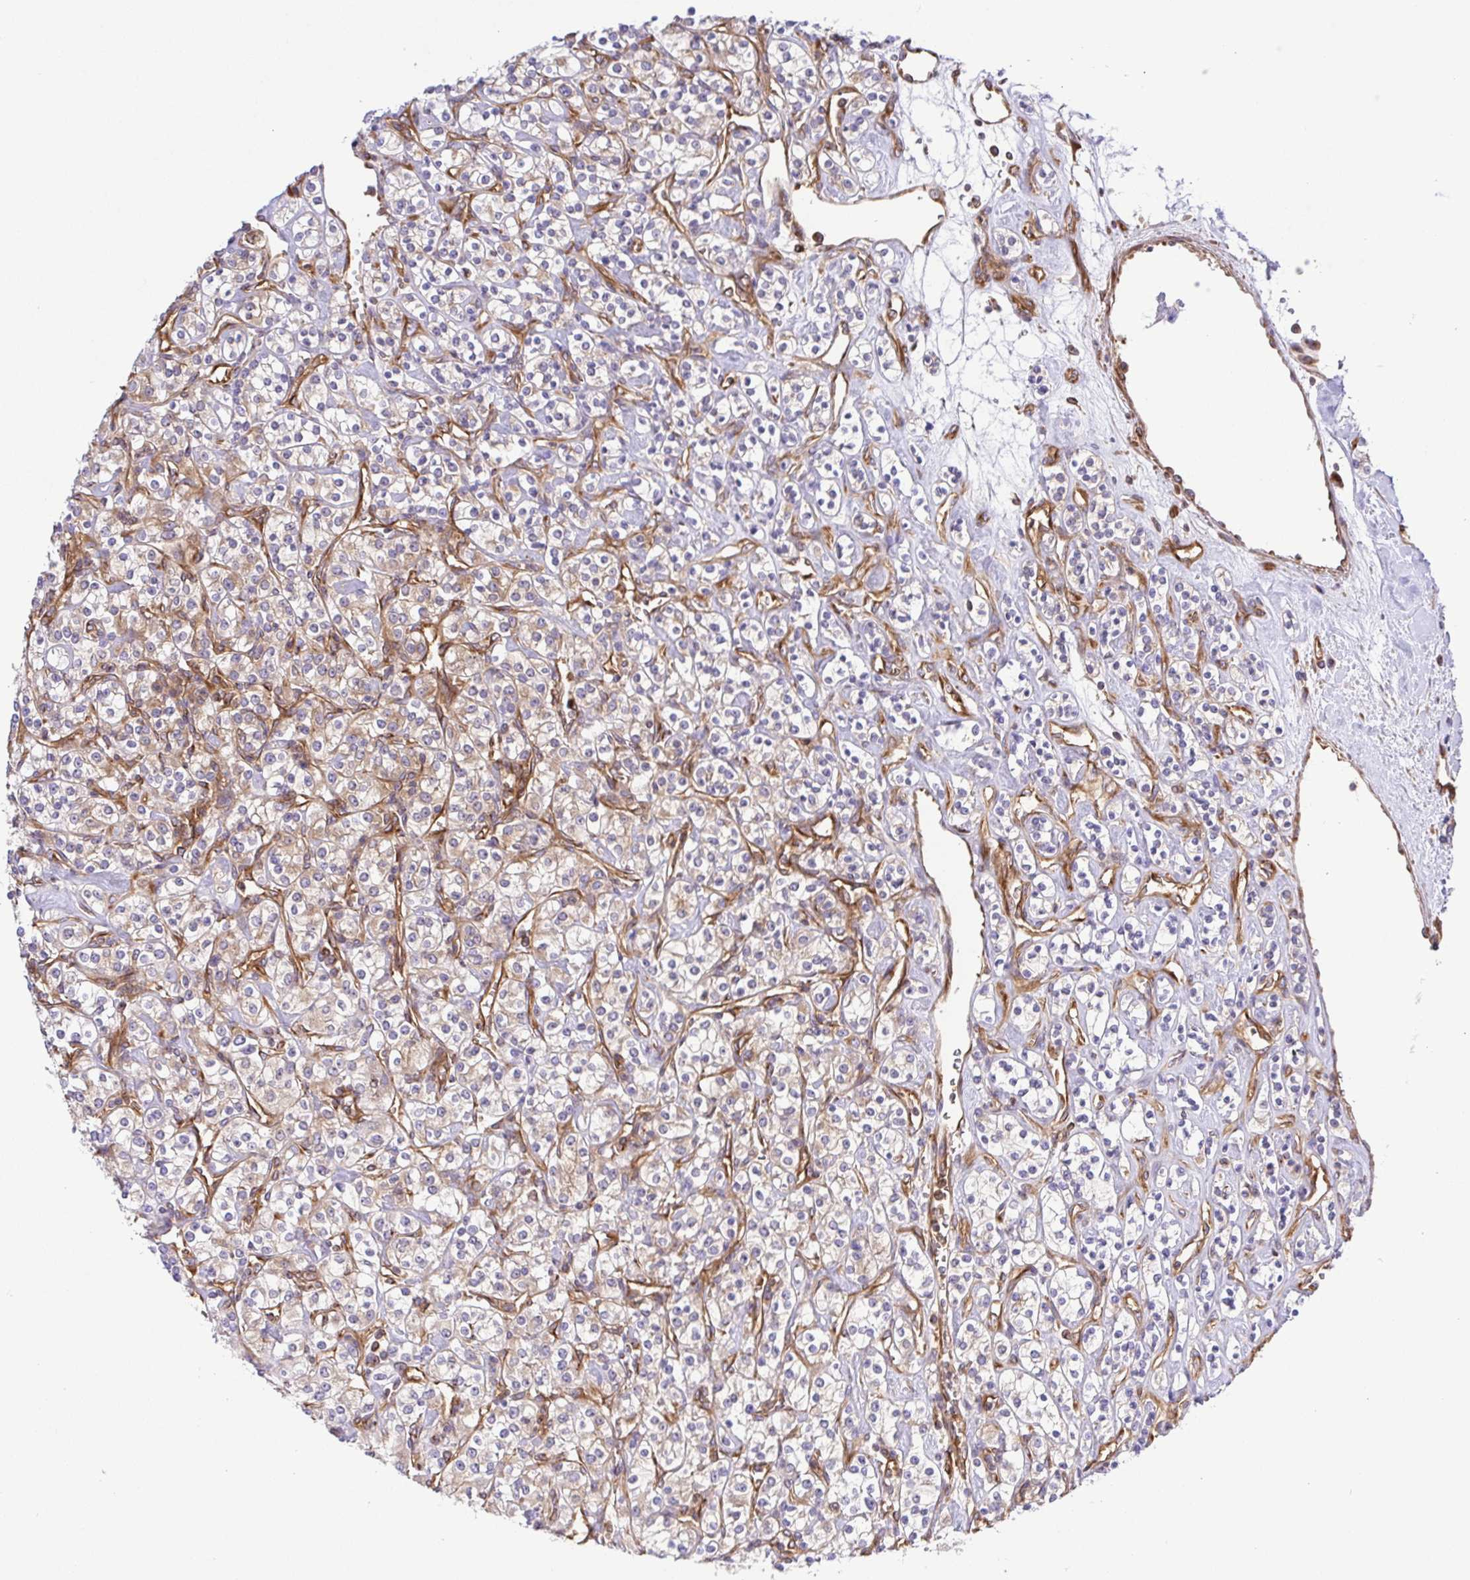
{"staining": {"intensity": "weak", "quantity": "<25%", "location": "cytoplasmic/membranous"}, "tissue": "renal cancer", "cell_type": "Tumor cells", "image_type": "cancer", "snomed": [{"axis": "morphology", "description": "Adenocarcinoma, NOS"}, {"axis": "topography", "description": "Kidney"}], "caption": "The histopathology image exhibits no staining of tumor cells in renal cancer (adenocarcinoma). (Brightfield microscopy of DAB IHC at high magnification).", "gene": "KIF5B", "patient": {"sex": "male", "age": 77}}